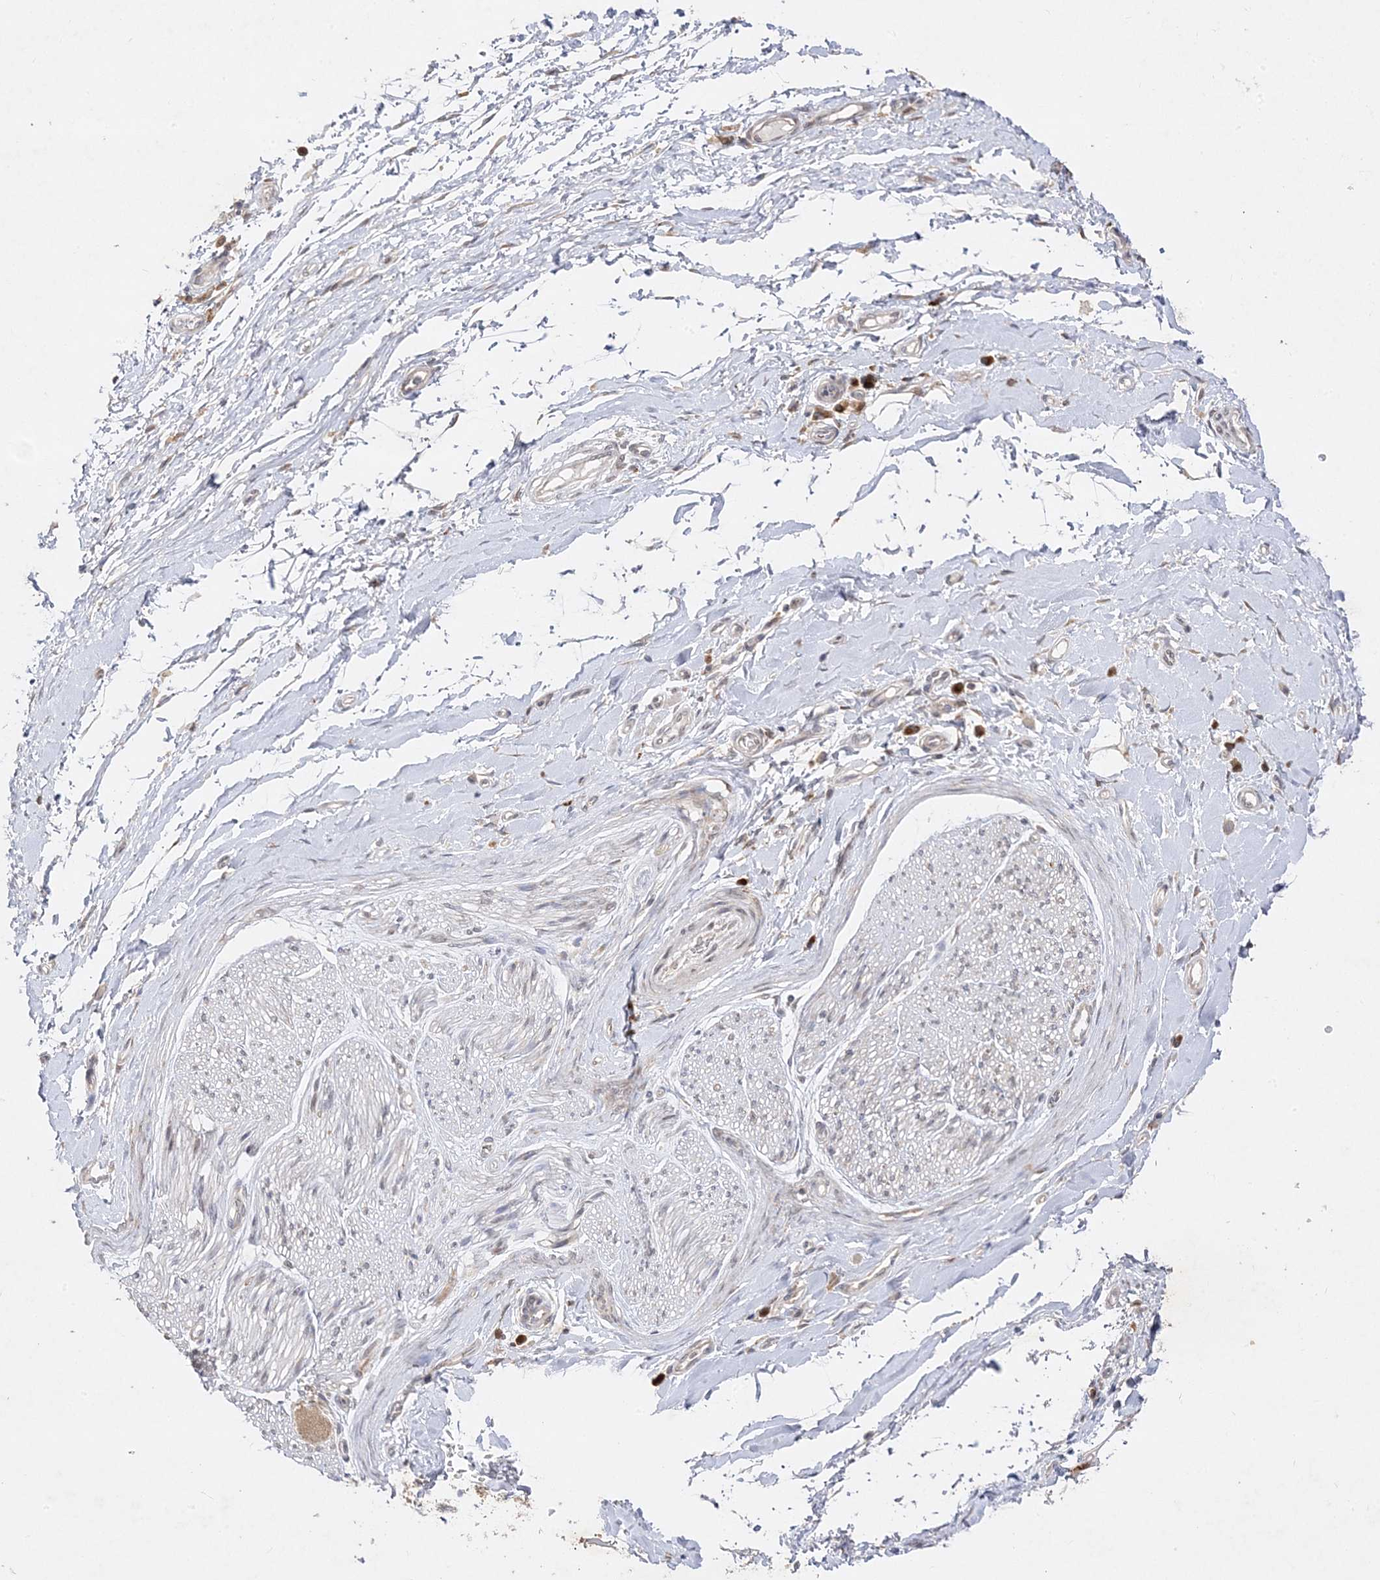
{"staining": {"intensity": "moderate", "quantity": "<25%", "location": "cytoplasmic/membranous"}, "tissue": "adipose tissue", "cell_type": "Adipocytes", "image_type": "normal", "snomed": [{"axis": "morphology", "description": "Normal tissue, NOS"}, {"axis": "morphology", "description": "Adenocarcinoma, NOS"}, {"axis": "topography", "description": "Stomach, upper"}, {"axis": "topography", "description": "Peripheral nerve tissue"}], "caption": "Protein analysis of unremarkable adipose tissue exhibits moderate cytoplasmic/membranous positivity in about <25% of adipocytes.", "gene": "C2CD2", "patient": {"sex": "male", "age": 62}}